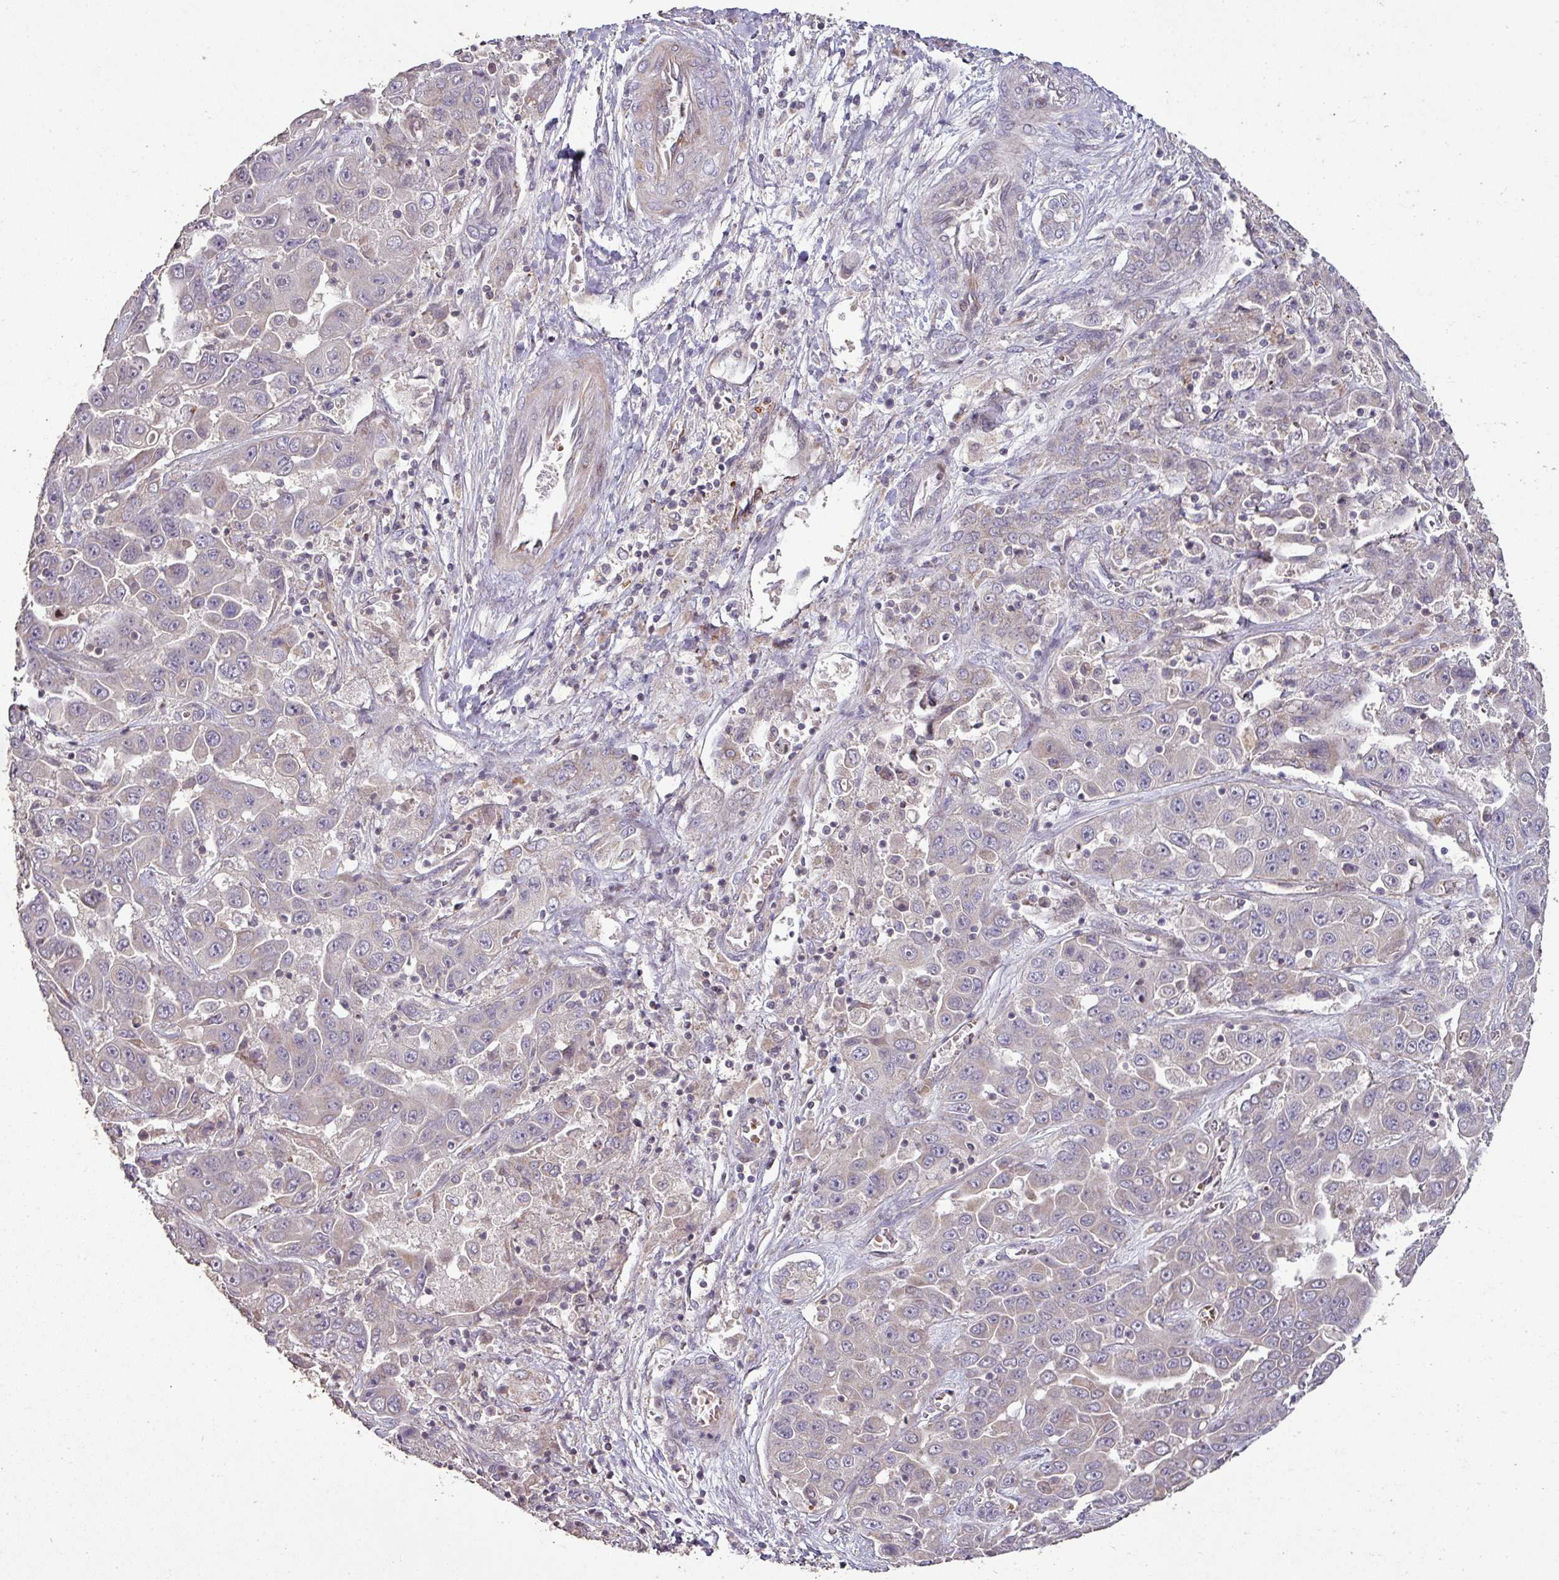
{"staining": {"intensity": "negative", "quantity": "none", "location": "none"}, "tissue": "liver cancer", "cell_type": "Tumor cells", "image_type": "cancer", "snomed": [{"axis": "morphology", "description": "Cholangiocarcinoma"}, {"axis": "topography", "description": "Liver"}], "caption": "Image shows no significant protein staining in tumor cells of liver cancer. (Stains: DAB immunohistochemistry (IHC) with hematoxylin counter stain, Microscopy: brightfield microscopy at high magnification).", "gene": "RPL23A", "patient": {"sex": "female", "age": 52}}